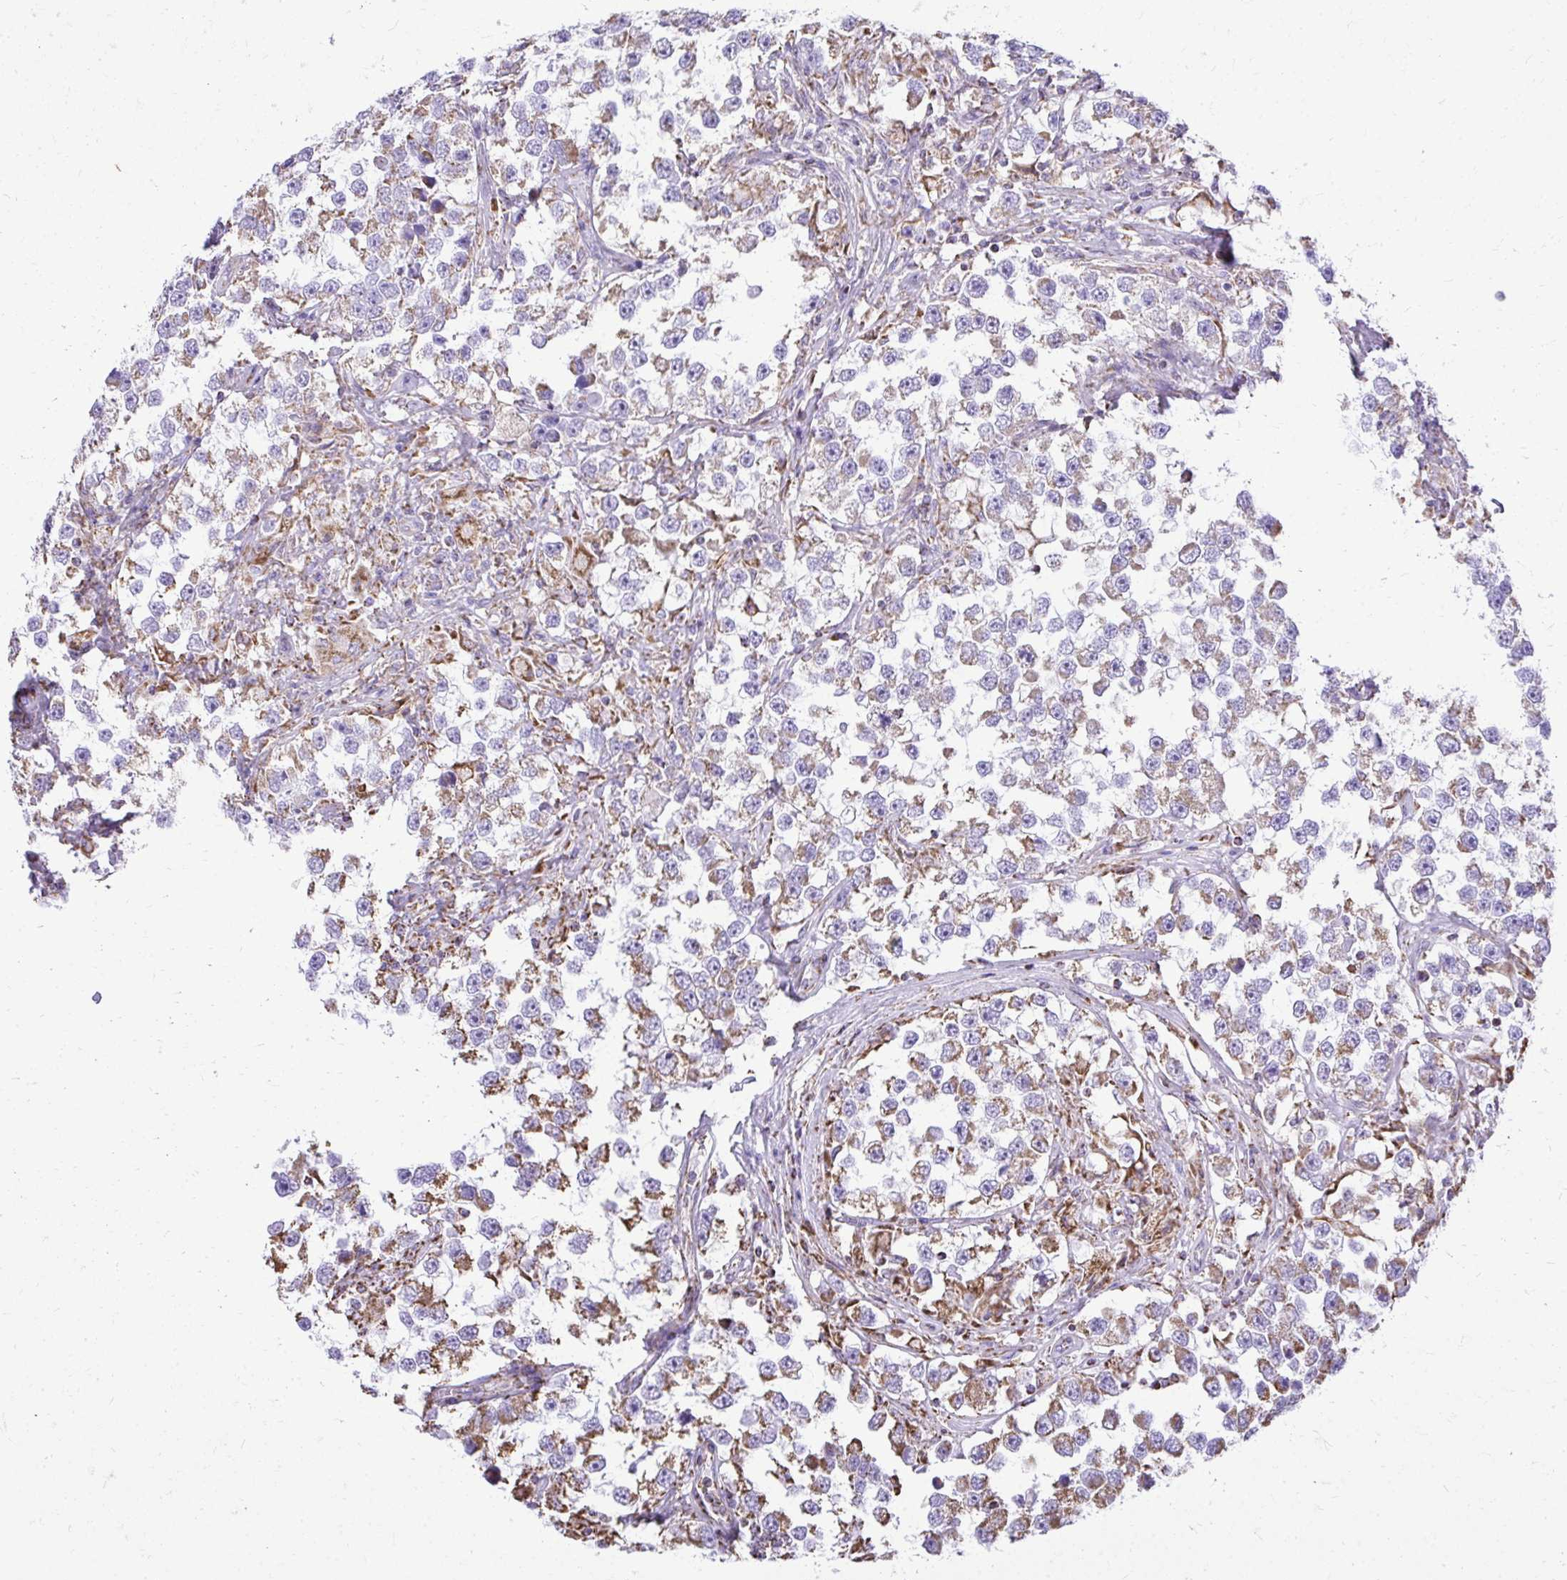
{"staining": {"intensity": "moderate", "quantity": "<25%", "location": "cytoplasmic/membranous"}, "tissue": "testis cancer", "cell_type": "Tumor cells", "image_type": "cancer", "snomed": [{"axis": "morphology", "description": "Seminoma, NOS"}, {"axis": "topography", "description": "Testis"}], "caption": "Protein expression analysis of seminoma (testis) demonstrates moderate cytoplasmic/membranous staining in approximately <25% of tumor cells. (DAB IHC with brightfield microscopy, high magnification).", "gene": "MPZL2", "patient": {"sex": "male", "age": 46}}